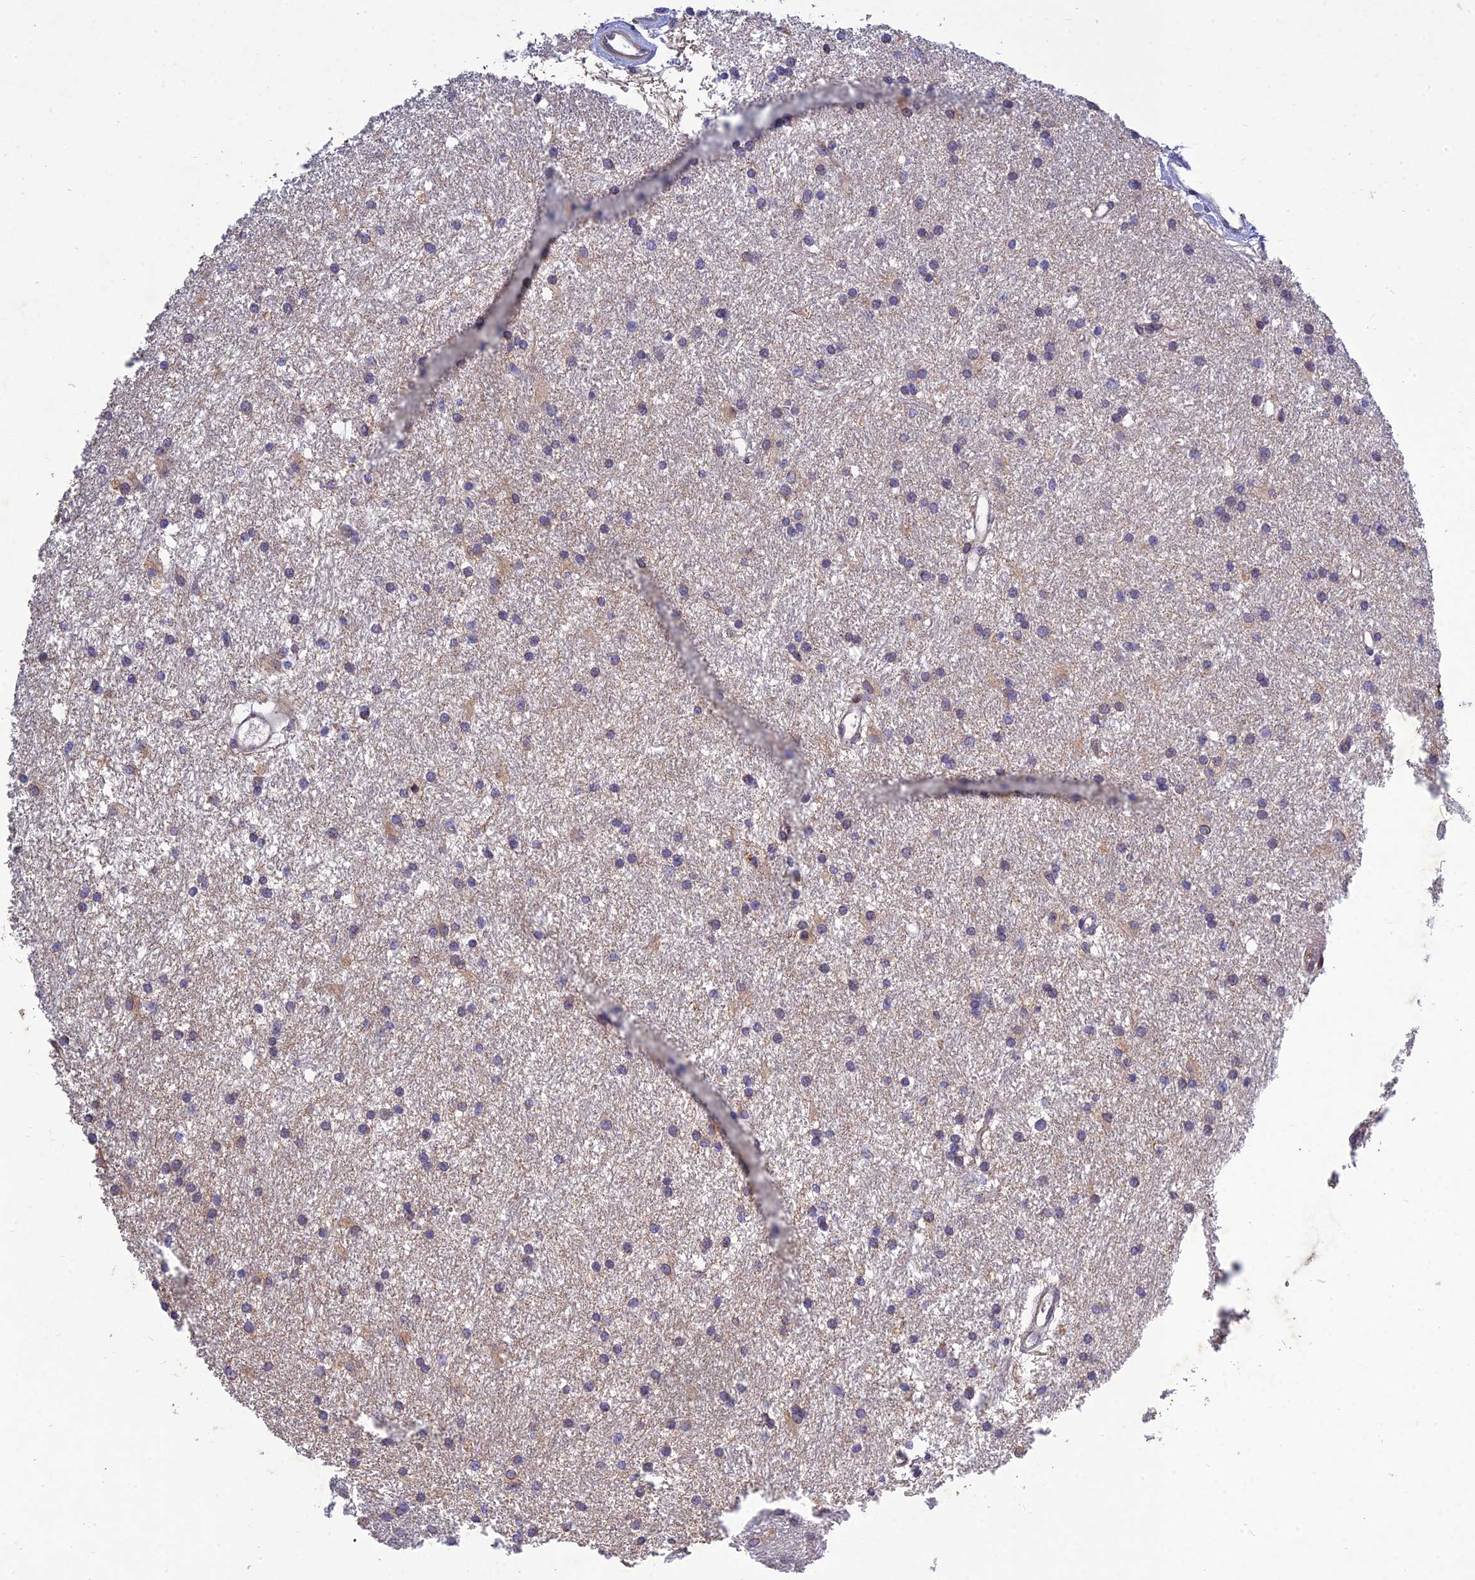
{"staining": {"intensity": "negative", "quantity": "none", "location": "none"}, "tissue": "glioma", "cell_type": "Tumor cells", "image_type": "cancer", "snomed": [{"axis": "morphology", "description": "Glioma, malignant, High grade"}, {"axis": "topography", "description": "Brain"}], "caption": "Glioma was stained to show a protein in brown. There is no significant positivity in tumor cells.", "gene": "MGAT2", "patient": {"sex": "male", "age": 77}}